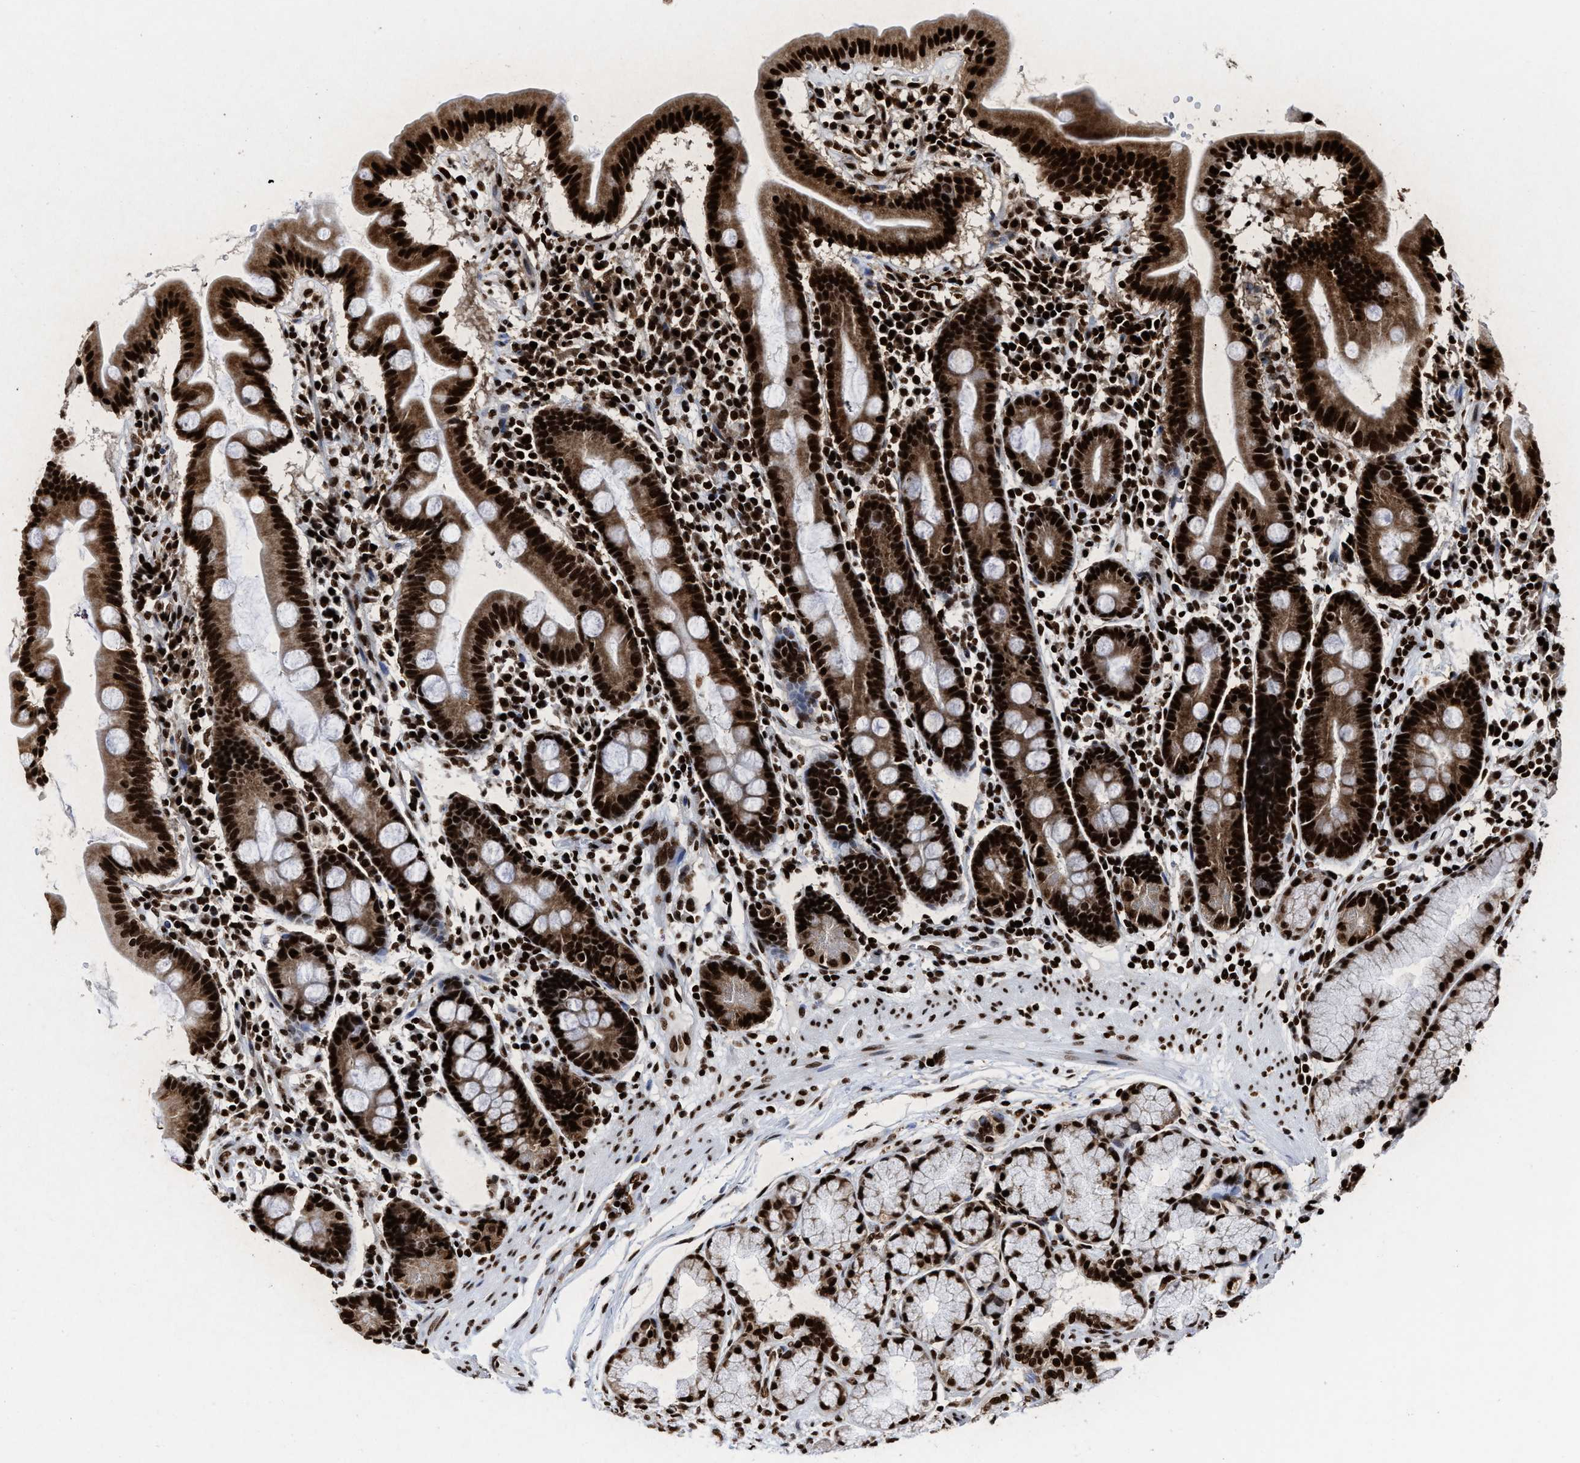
{"staining": {"intensity": "strong", "quantity": ">75%", "location": "cytoplasmic/membranous,nuclear"}, "tissue": "duodenum", "cell_type": "Glandular cells", "image_type": "normal", "snomed": [{"axis": "morphology", "description": "Normal tissue, NOS"}, {"axis": "topography", "description": "Duodenum"}], "caption": "Approximately >75% of glandular cells in normal human duodenum reveal strong cytoplasmic/membranous,nuclear protein positivity as visualized by brown immunohistochemical staining.", "gene": "ALYREF", "patient": {"sex": "male", "age": 50}}